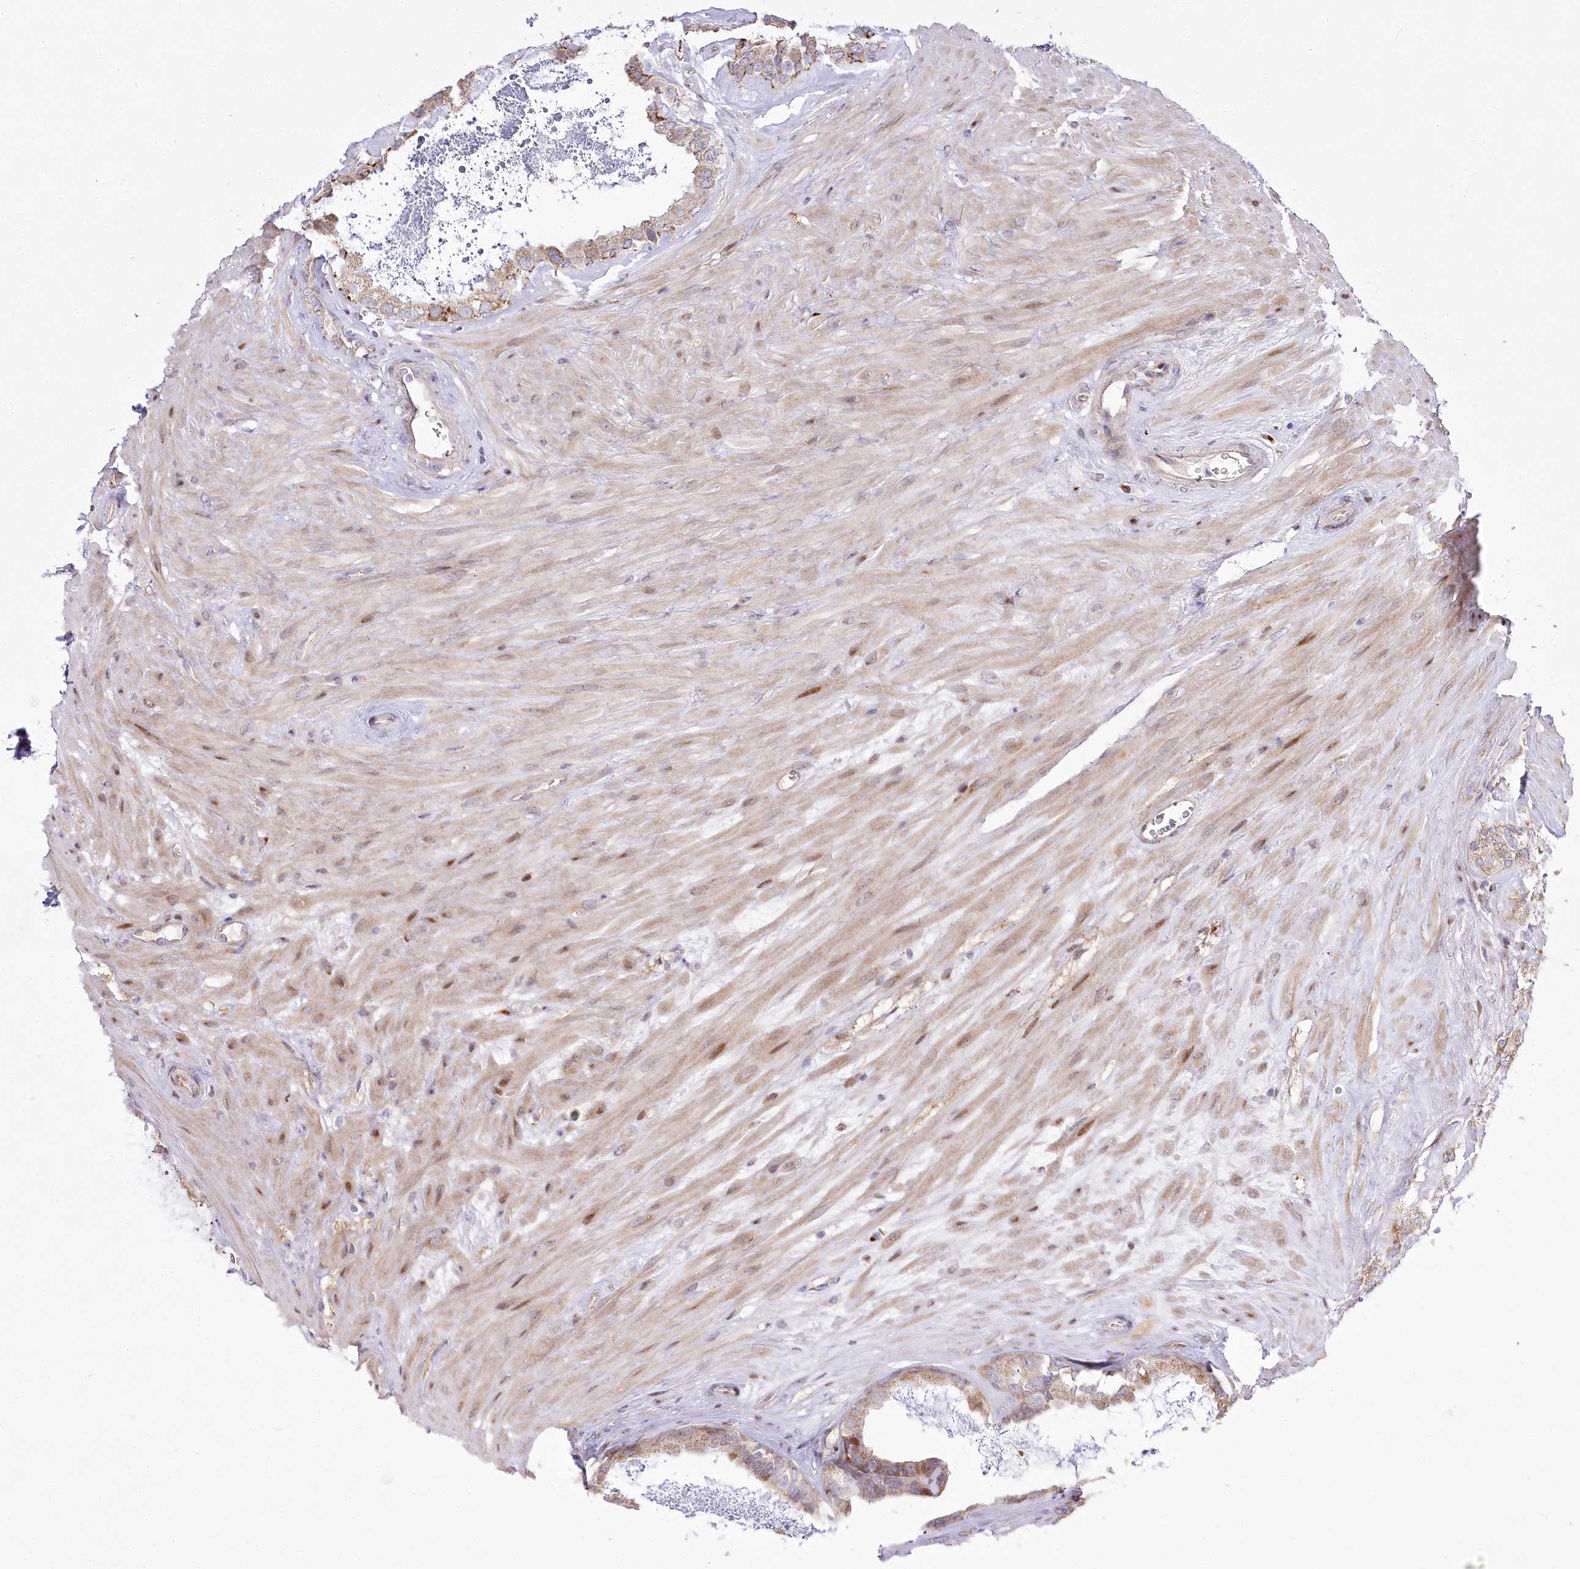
{"staining": {"intensity": "moderate", "quantity": "25%-75%", "location": "cytoplasmic/membranous"}, "tissue": "seminal vesicle", "cell_type": "Glandular cells", "image_type": "normal", "snomed": [{"axis": "morphology", "description": "Normal tissue, NOS"}, {"axis": "topography", "description": "Prostate"}, {"axis": "topography", "description": "Seminal veicle"}], "caption": "Immunohistochemistry (IHC) (DAB) staining of unremarkable human seminal vesicle shows moderate cytoplasmic/membranous protein positivity in approximately 25%-75% of glandular cells.", "gene": "CEP164", "patient": {"sex": "male", "age": 59}}